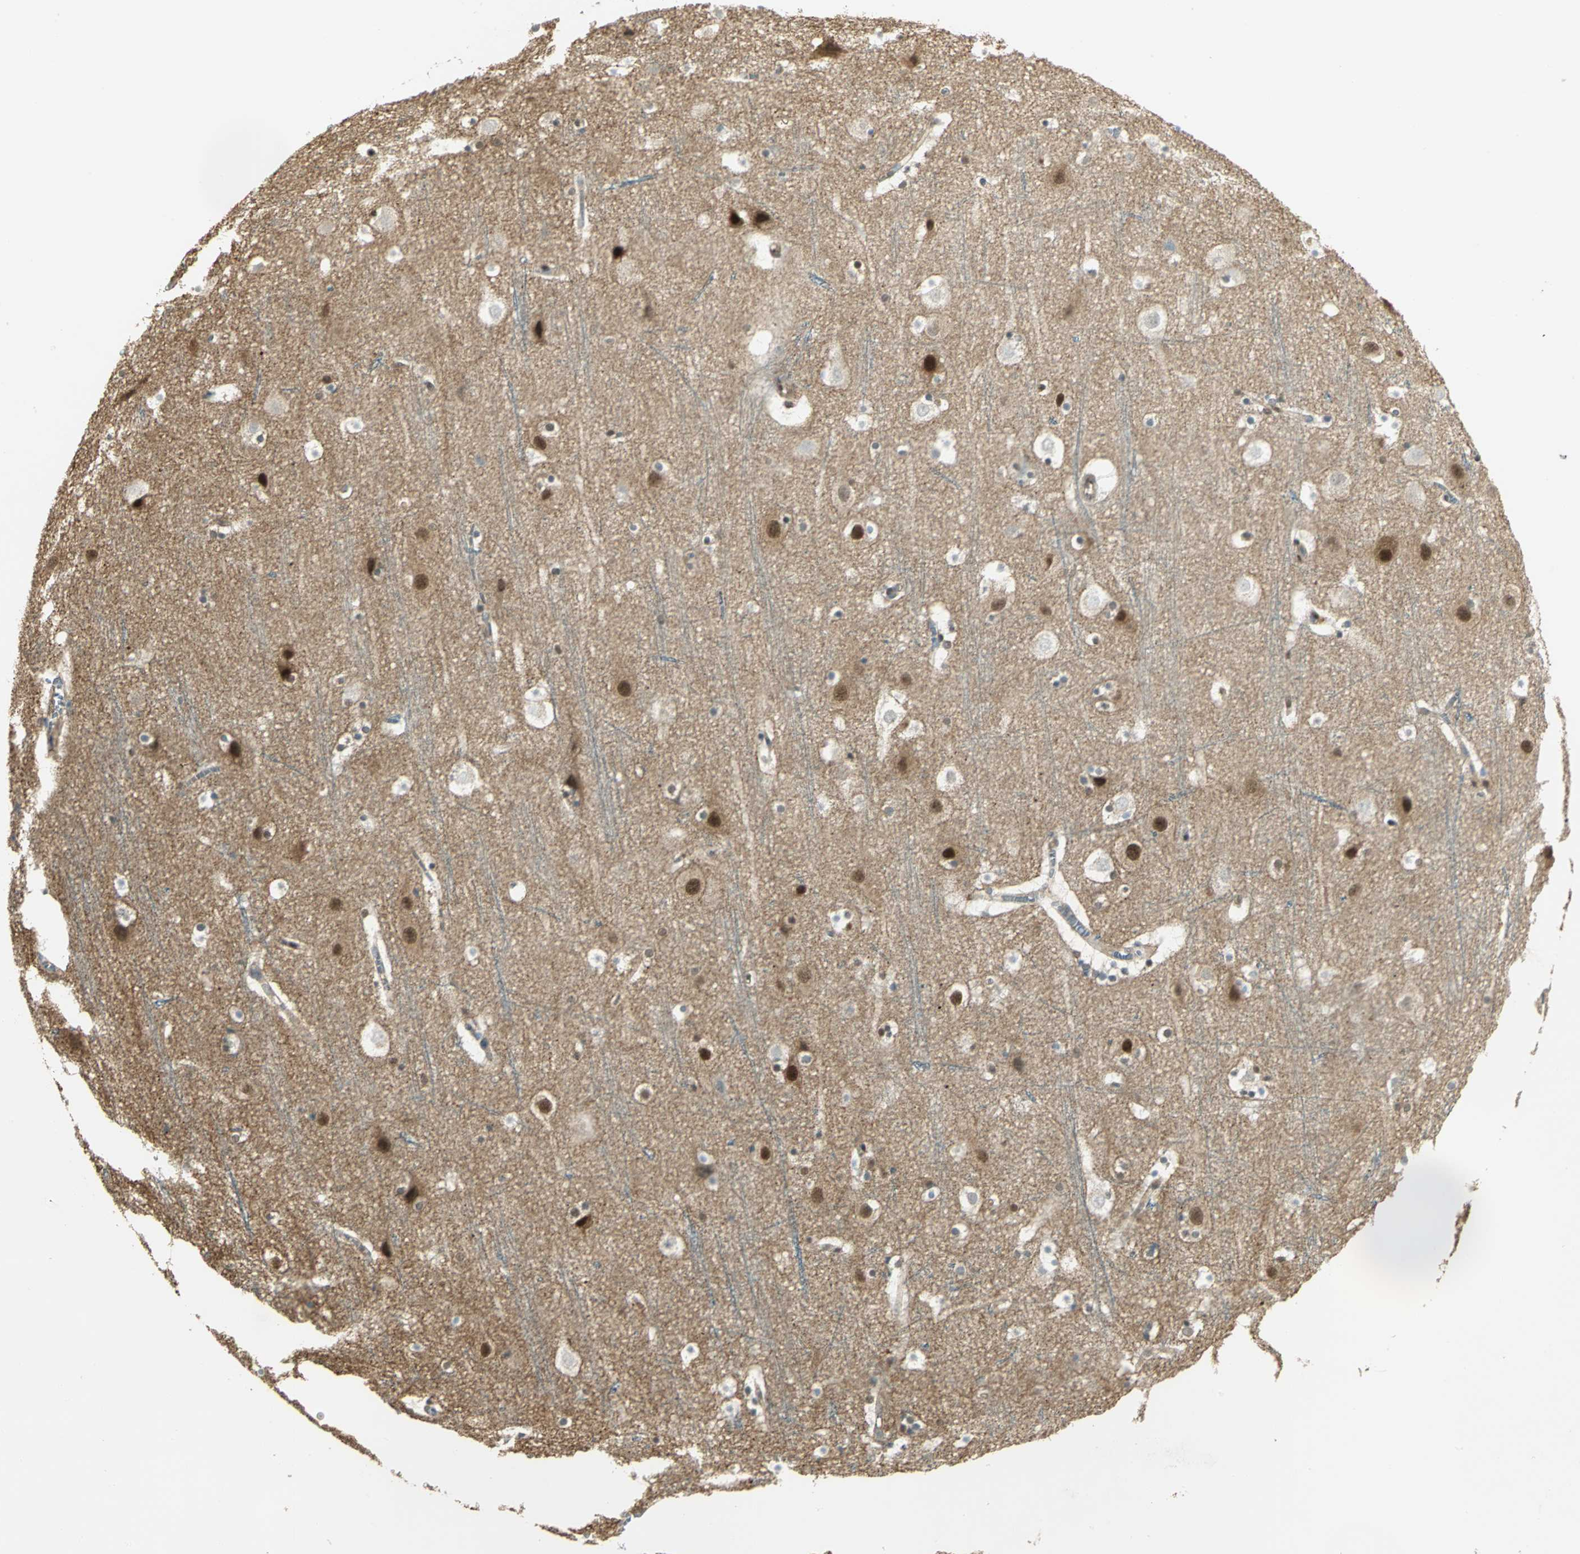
{"staining": {"intensity": "weak", "quantity": ">75%", "location": "cytoplasmic/membranous"}, "tissue": "cerebral cortex", "cell_type": "Endothelial cells", "image_type": "normal", "snomed": [{"axis": "morphology", "description": "Normal tissue, NOS"}, {"axis": "topography", "description": "Cerebral cortex"}], "caption": "Immunohistochemical staining of benign human cerebral cortex shows low levels of weak cytoplasmic/membranous staining in about >75% of endothelial cells.", "gene": "DDX5", "patient": {"sex": "male", "age": 45}}